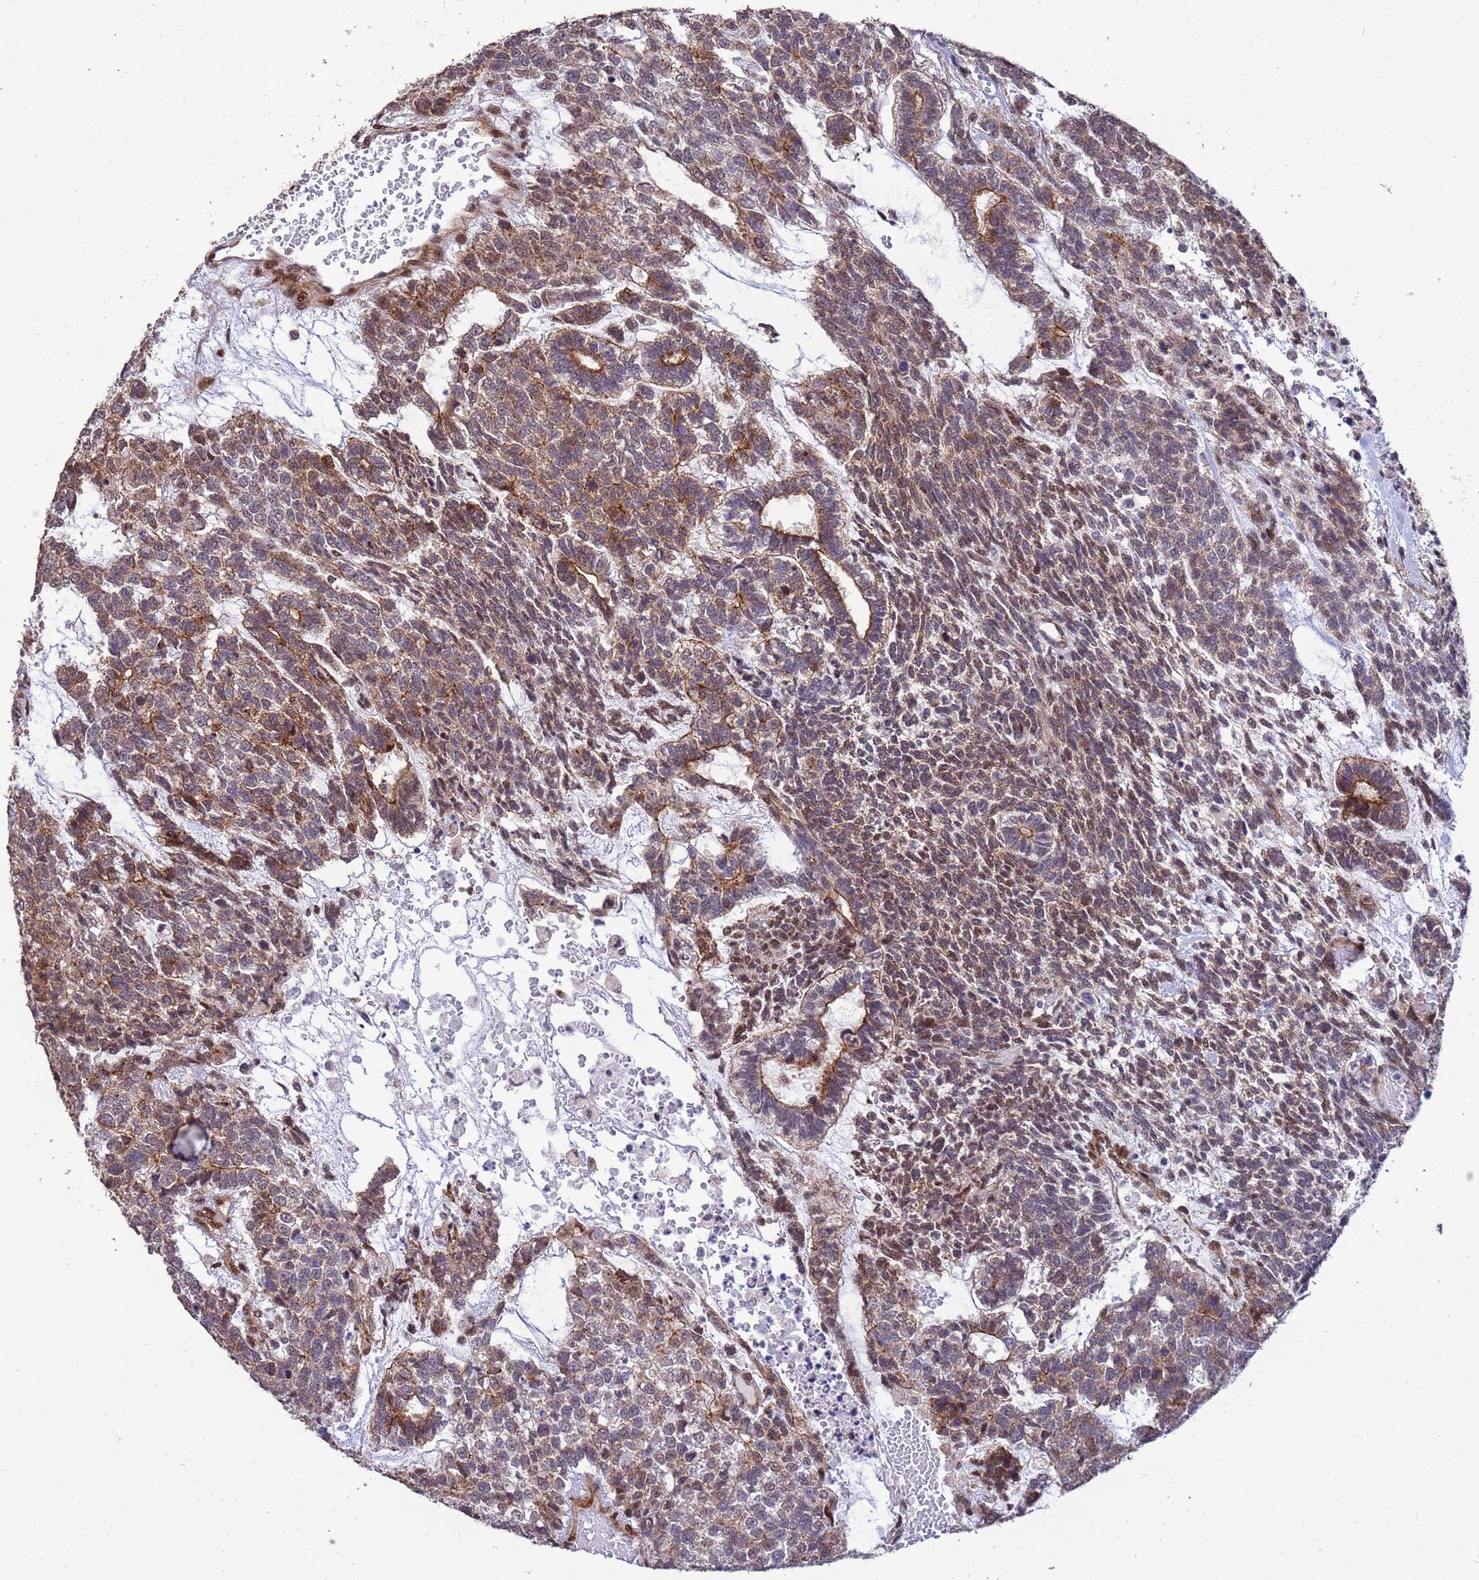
{"staining": {"intensity": "moderate", "quantity": "25%-75%", "location": "cytoplasmic/membranous,nuclear"}, "tissue": "testis cancer", "cell_type": "Tumor cells", "image_type": "cancer", "snomed": [{"axis": "morphology", "description": "Carcinoma, Embryonal, NOS"}, {"axis": "topography", "description": "Testis"}], "caption": "Moderate cytoplasmic/membranous and nuclear expression for a protein is identified in approximately 25%-75% of tumor cells of testis cancer (embryonal carcinoma) using immunohistochemistry.", "gene": "TRIP6", "patient": {"sex": "male", "age": 23}}